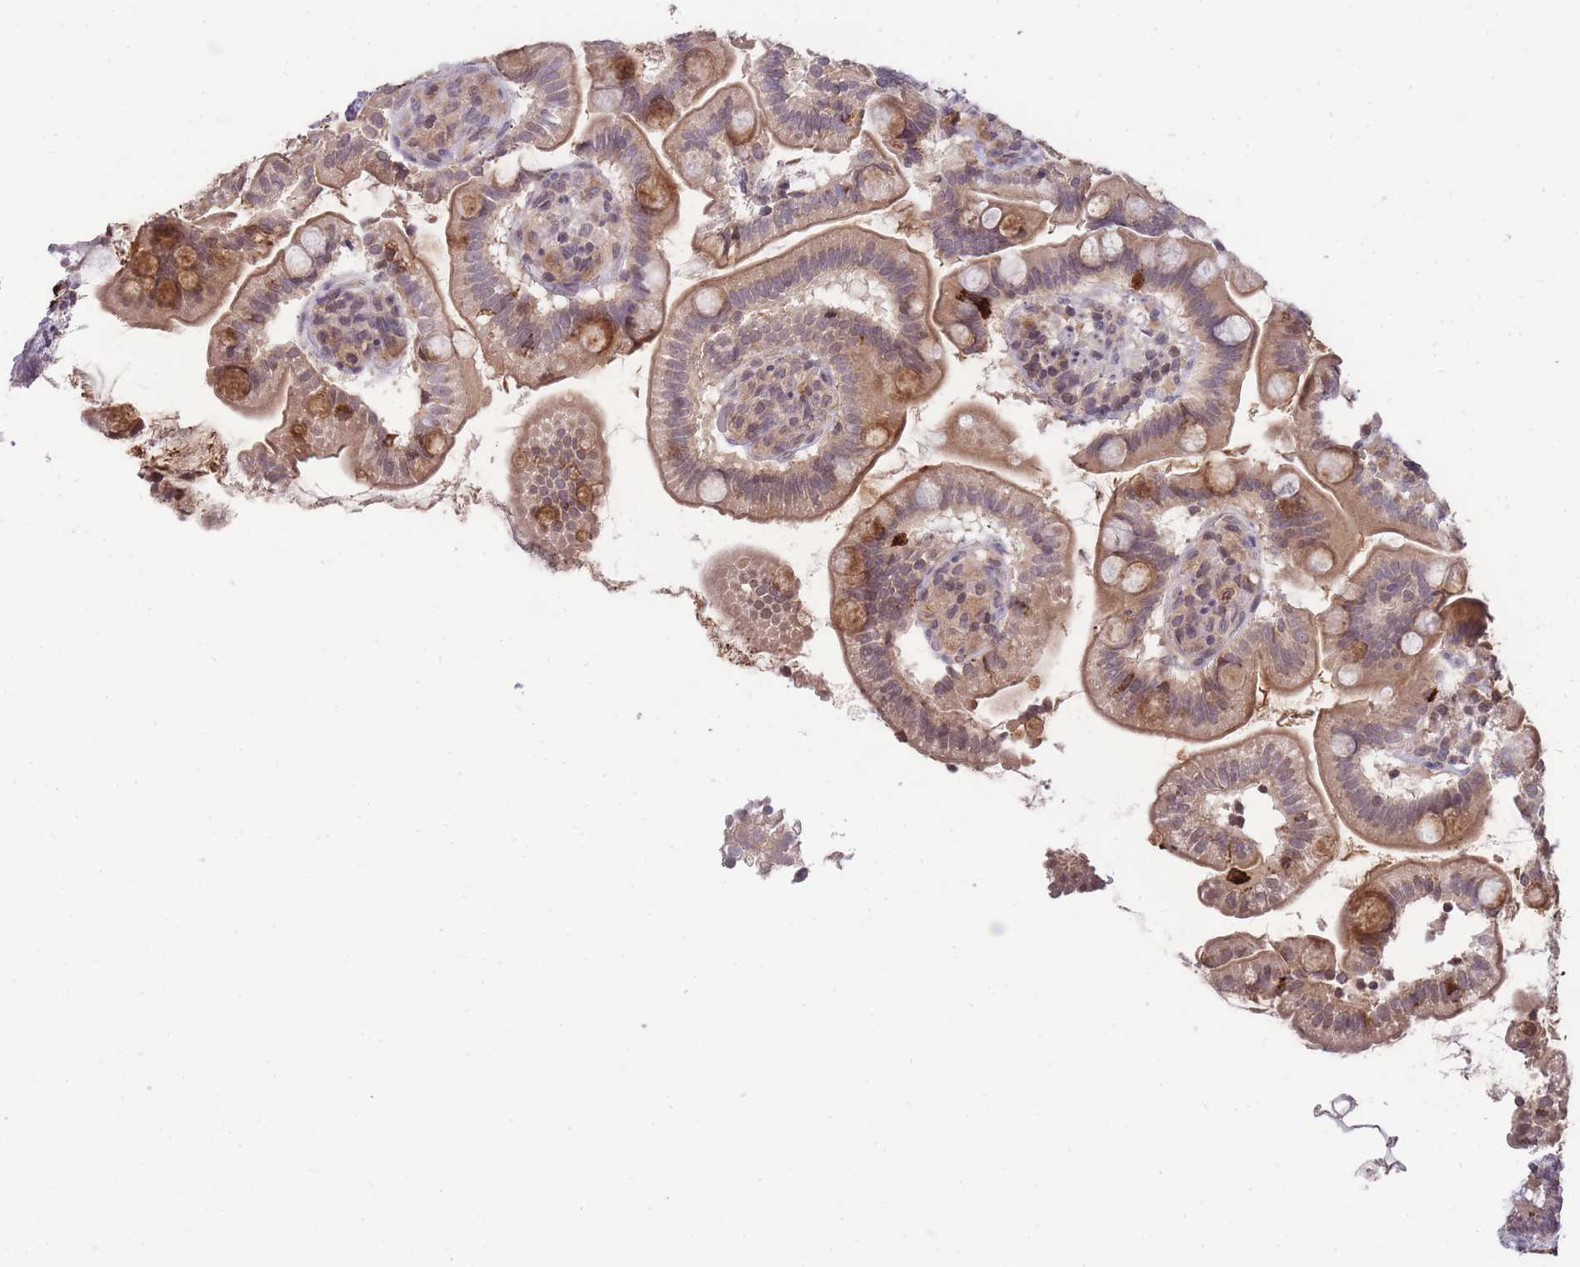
{"staining": {"intensity": "moderate", "quantity": "25%-75%", "location": "cytoplasmic/membranous"}, "tissue": "small intestine", "cell_type": "Glandular cells", "image_type": "normal", "snomed": [{"axis": "morphology", "description": "Normal tissue, NOS"}, {"axis": "topography", "description": "Small intestine"}], "caption": "This histopathology image exhibits benign small intestine stained with immunohistochemistry to label a protein in brown. The cytoplasmic/membranous of glandular cells show moderate positivity for the protein. Nuclei are counter-stained blue.", "gene": "RALGDS", "patient": {"sex": "female", "age": 64}}